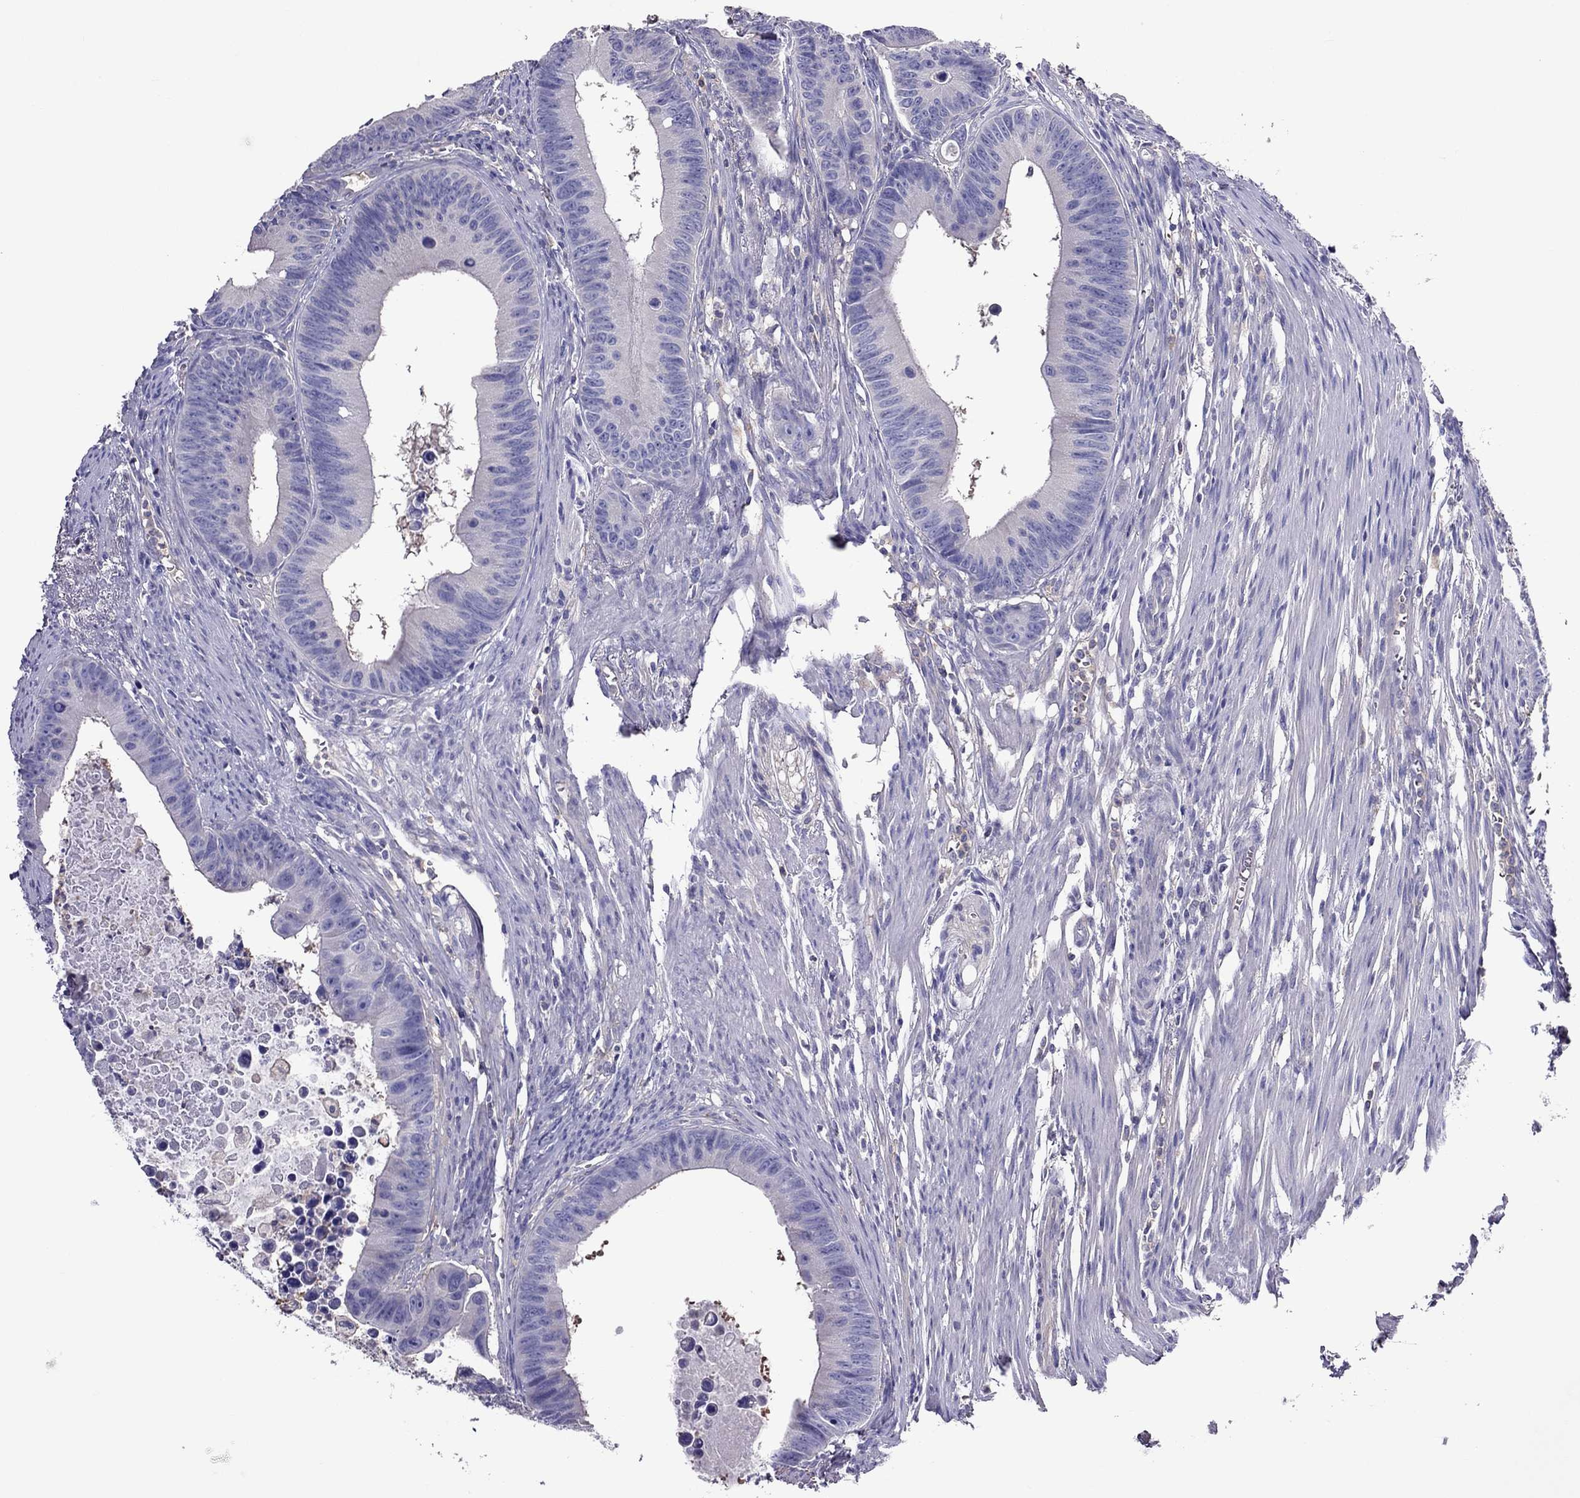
{"staining": {"intensity": "negative", "quantity": "none", "location": "none"}, "tissue": "colorectal cancer", "cell_type": "Tumor cells", "image_type": "cancer", "snomed": [{"axis": "morphology", "description": "Adenocarcinoma, NOS"}, {"axis": "topography", "description": "Colon"}], "caption": "Protein analysis of colorectal adenocarcinoma displays no significant staining in tumor cells.", "gene": "TEX22", "patient": {"sex": "female", "age": 87}}